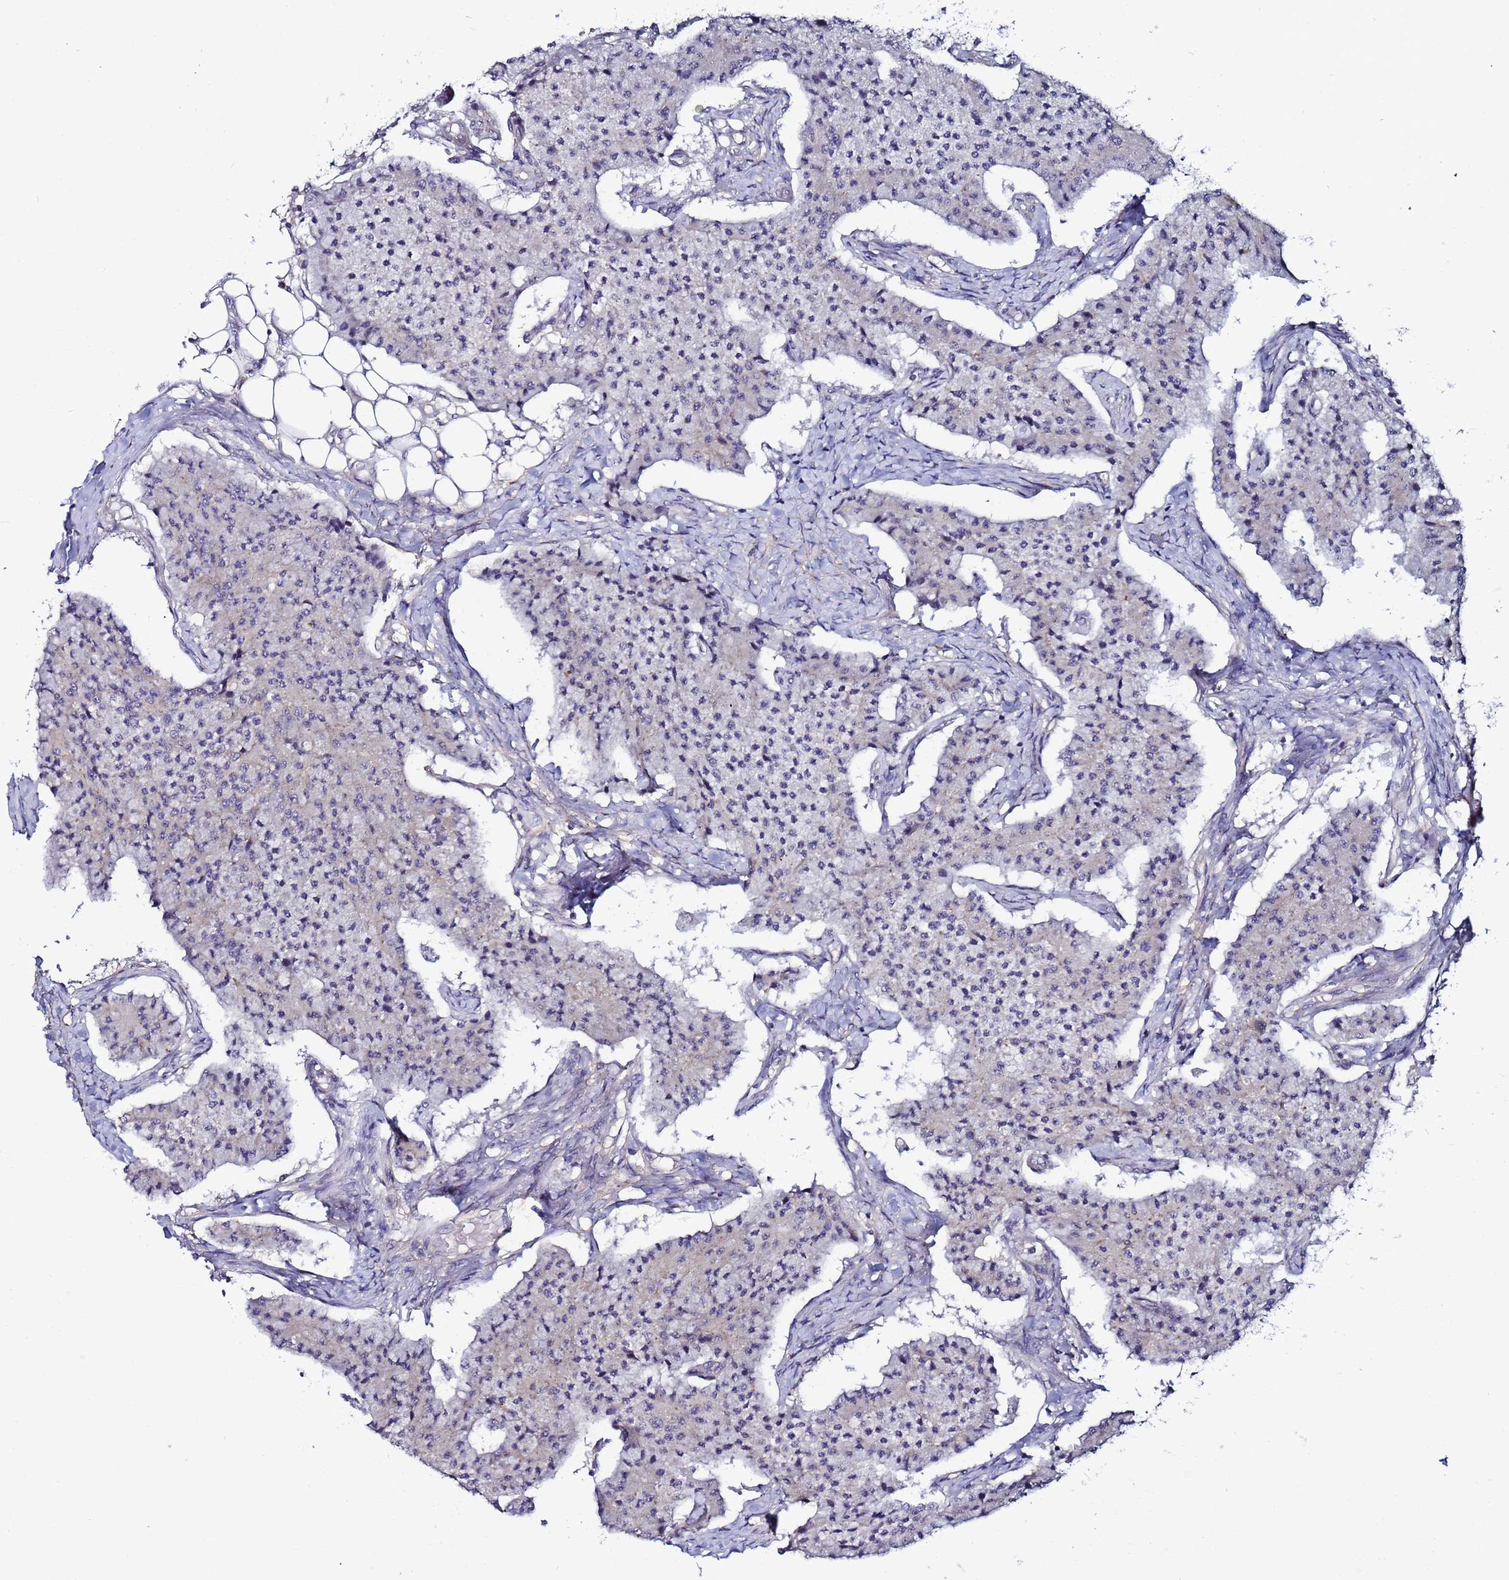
{"staining": {"intensity": "negative", "quantity": "none", "location": "none"}, "tissue": "carcinoid", "cell_type": "Tumor cells", "image_type": "cancer", "snomed": [{"axis": "morphology", "description": "Carcinoid, malignant, NOS"}, {"axis": "topography", "description": "Colon"}], "caption": "Immunohistochemical staining of carcinoid (malignant) displays no significant expression in tumor cells.", "gene": "JRKL", "patient": {"sex": "female", "age": 52}}